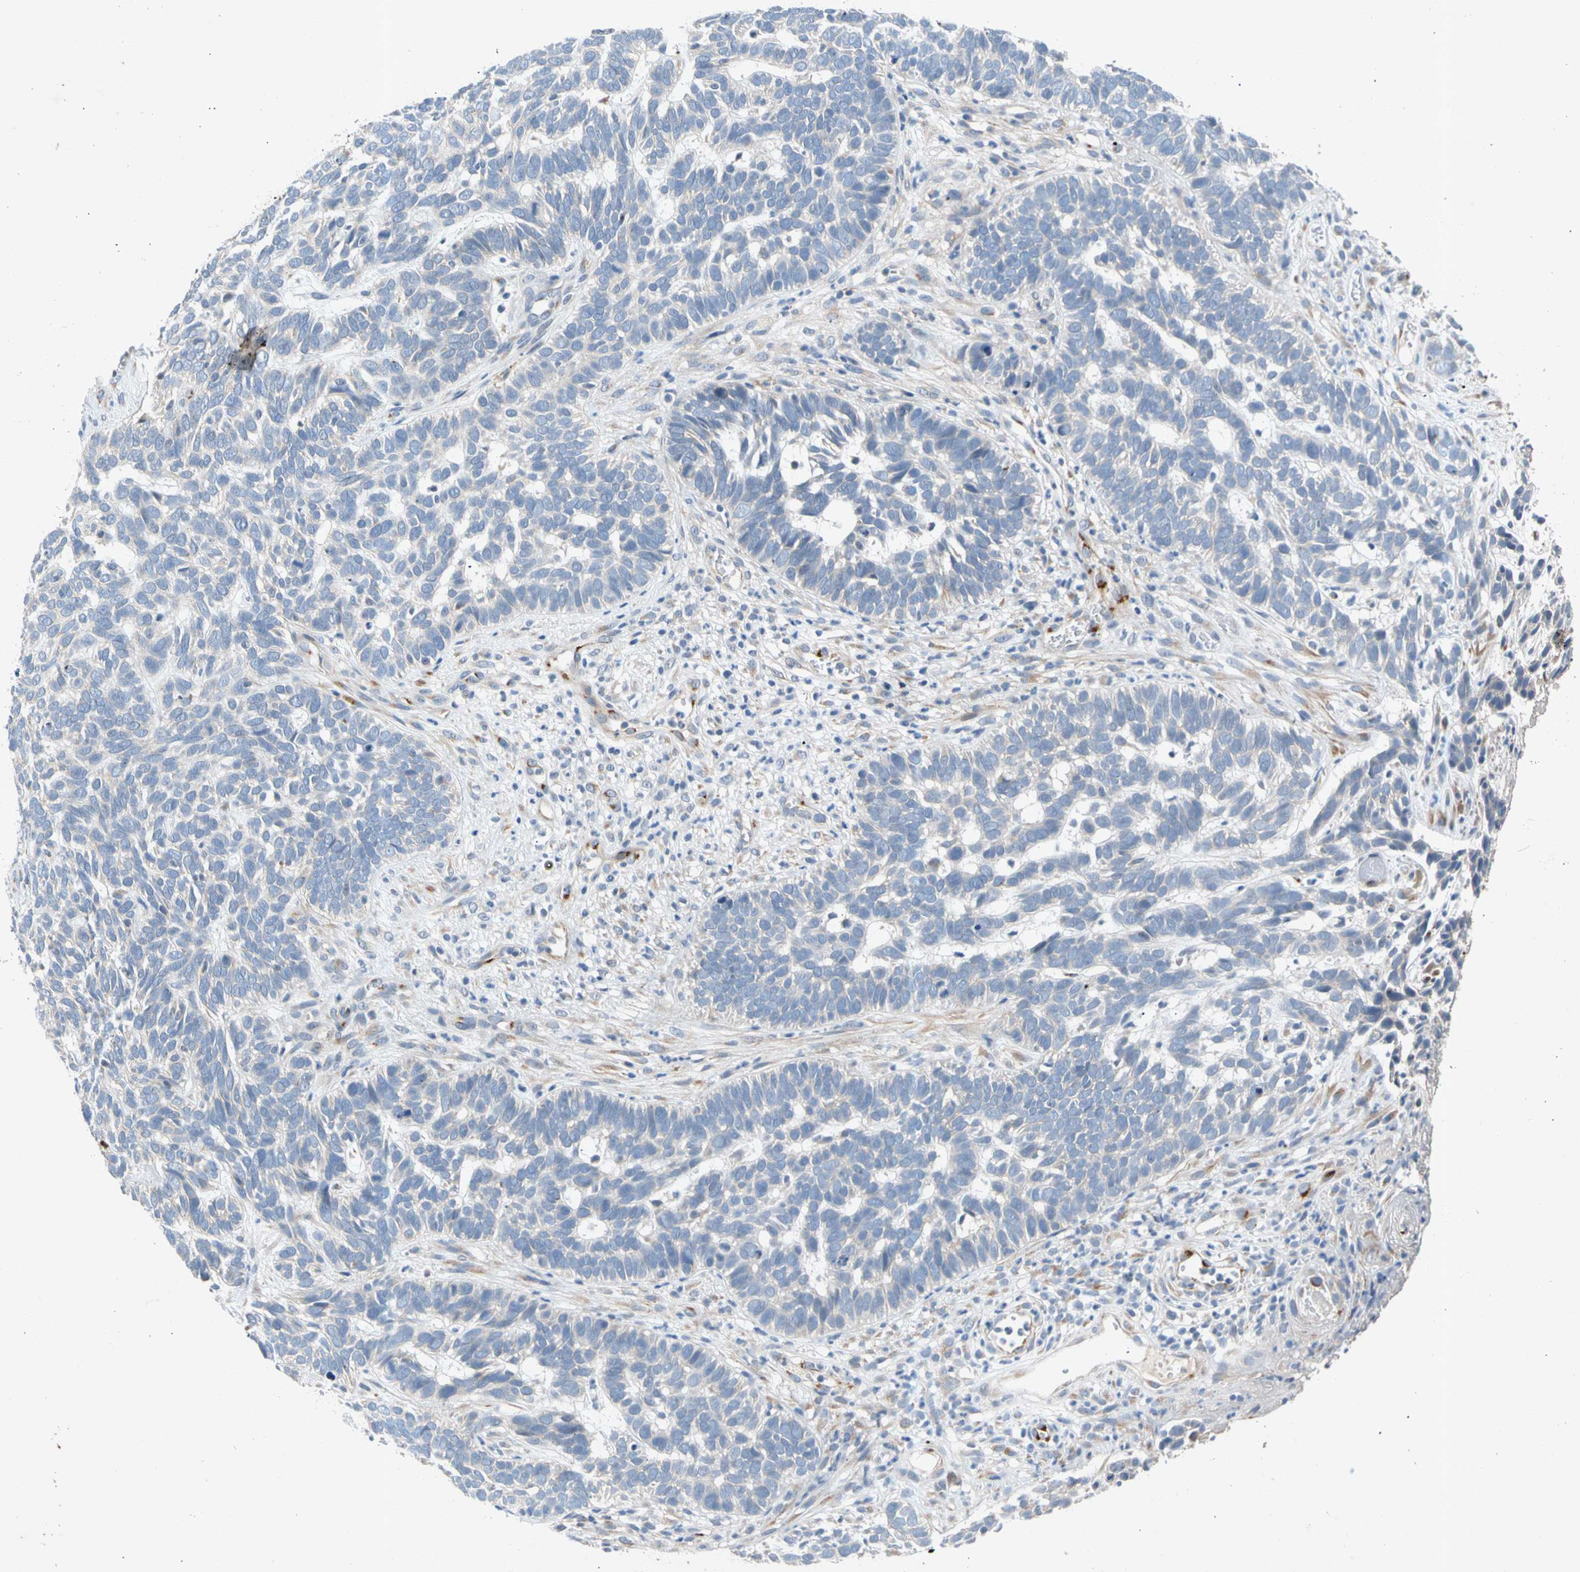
{"staining": {"intensity": "negative", "quantity": "none", "location": "none"}, "tissue": "skin cancer", "cell_type": "Tumor cells", "image_type": "cancer", "snomed": [{"axis": "morphology", "description": "Basal cell carcinoma"}, {"axis": "topography", "description": "Skin"}], "caption": "Tumor cells show no significant positivity in basal cell carcinoma (skin). (DAB immunohistochemistry (IHC) visualized using brightfield microscopy, high magnification).", "gene": "GASK1B", "patient": {"sex": "male", "age": 87}}